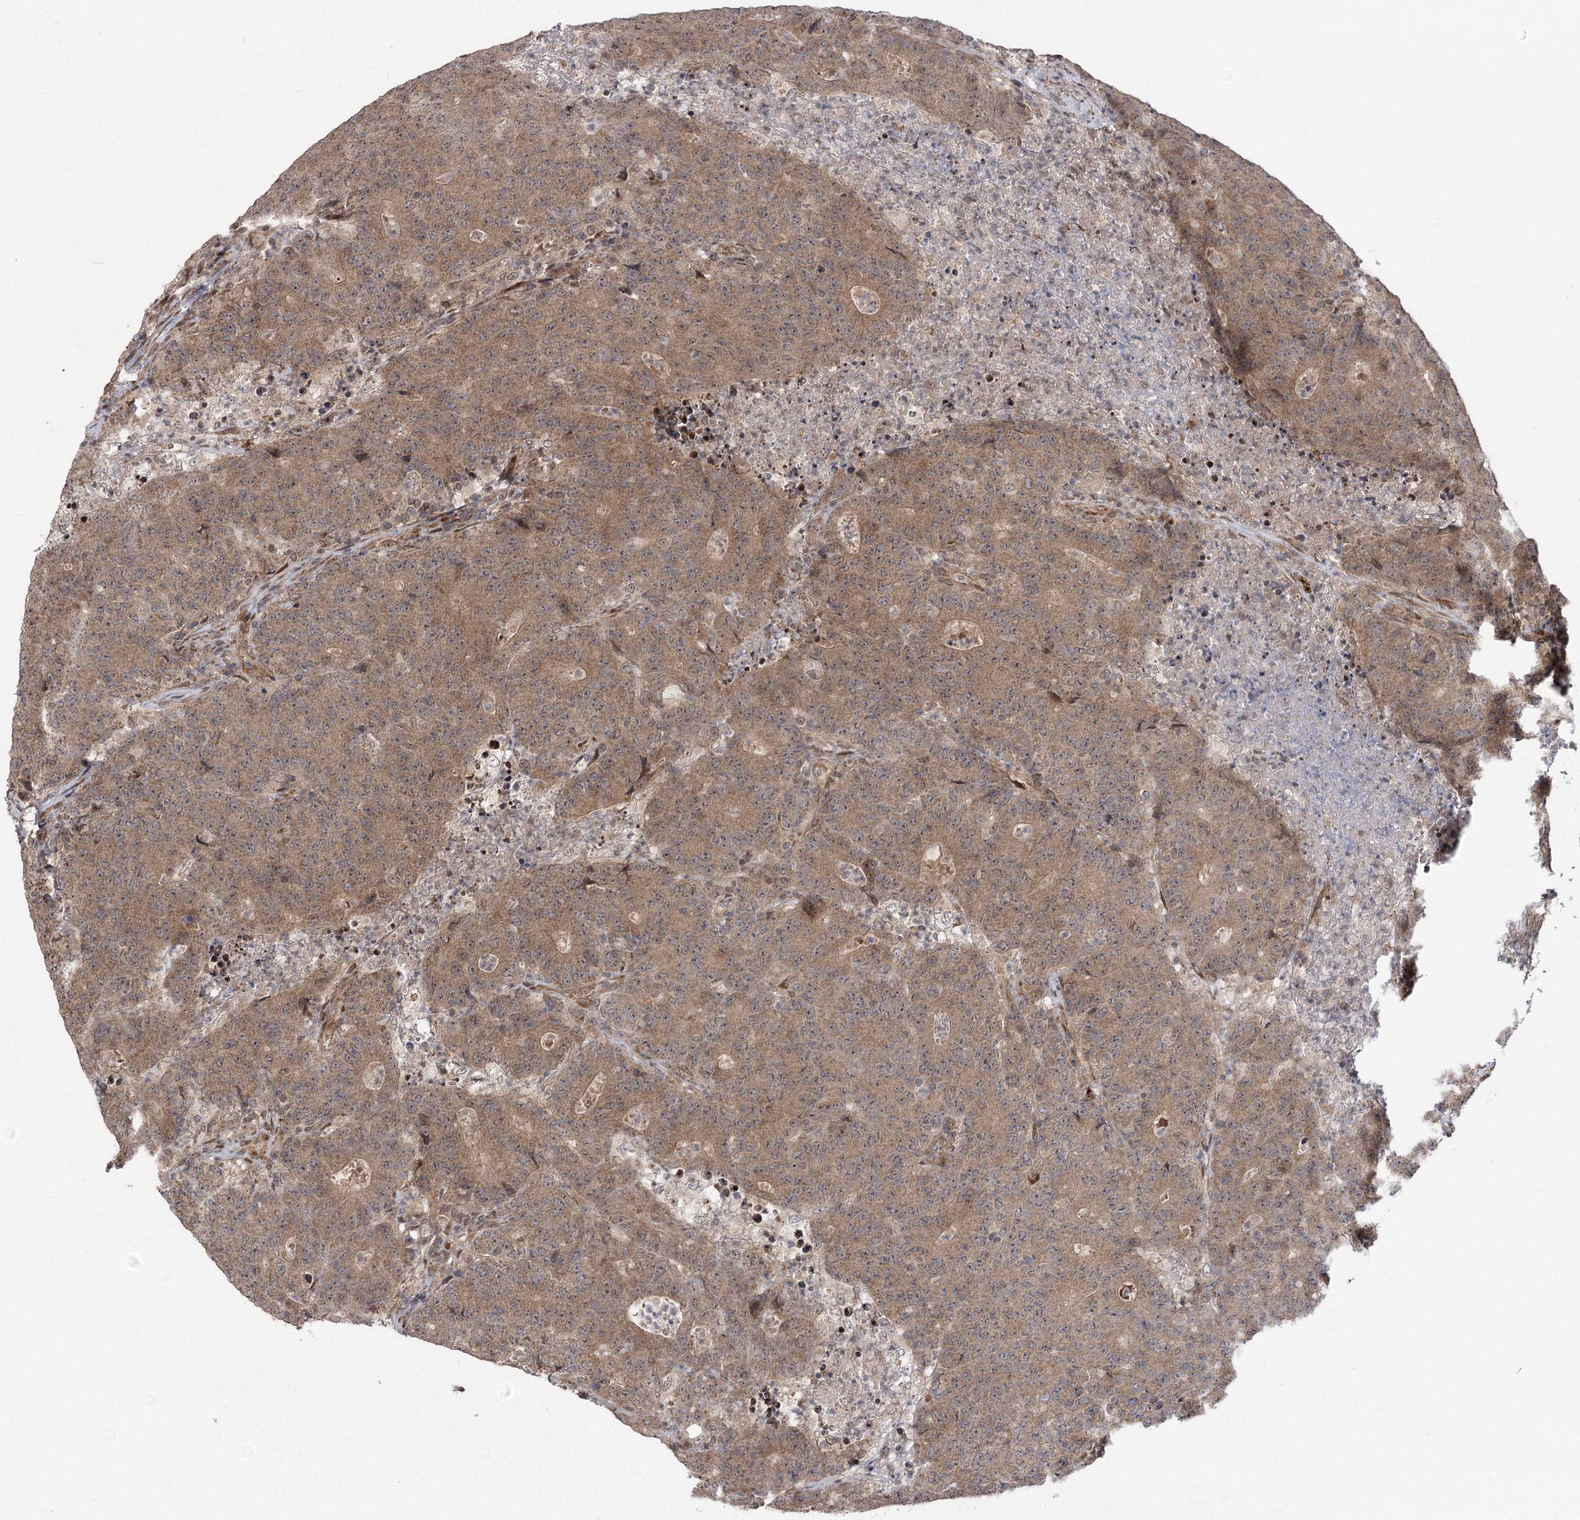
{"staining": {"intensity": "weak", "quantity": ">75%", "location": "cytoplasmic/membranous"}, "tissue": "colorectal cancer", "cell_type": "Tumor cells", "image_type": "cancer", "snomed": [{"axis": "morphology", "description": "Adenocarcinoma, NOS"}, {"axis": "topography", "description": "Colon"}], "caption": "Tumor cells reveal weak cytoplasmic/membranous expression in approximately >75% of cells in colorectal cancer (adenocarcinoma). (DAB (3,3'-diaminobenzidine) IHC, brown staining for protein, blue staining for nuclei).", "gene": "TENM2", "patient": {"sex": "female", "age": 75}}